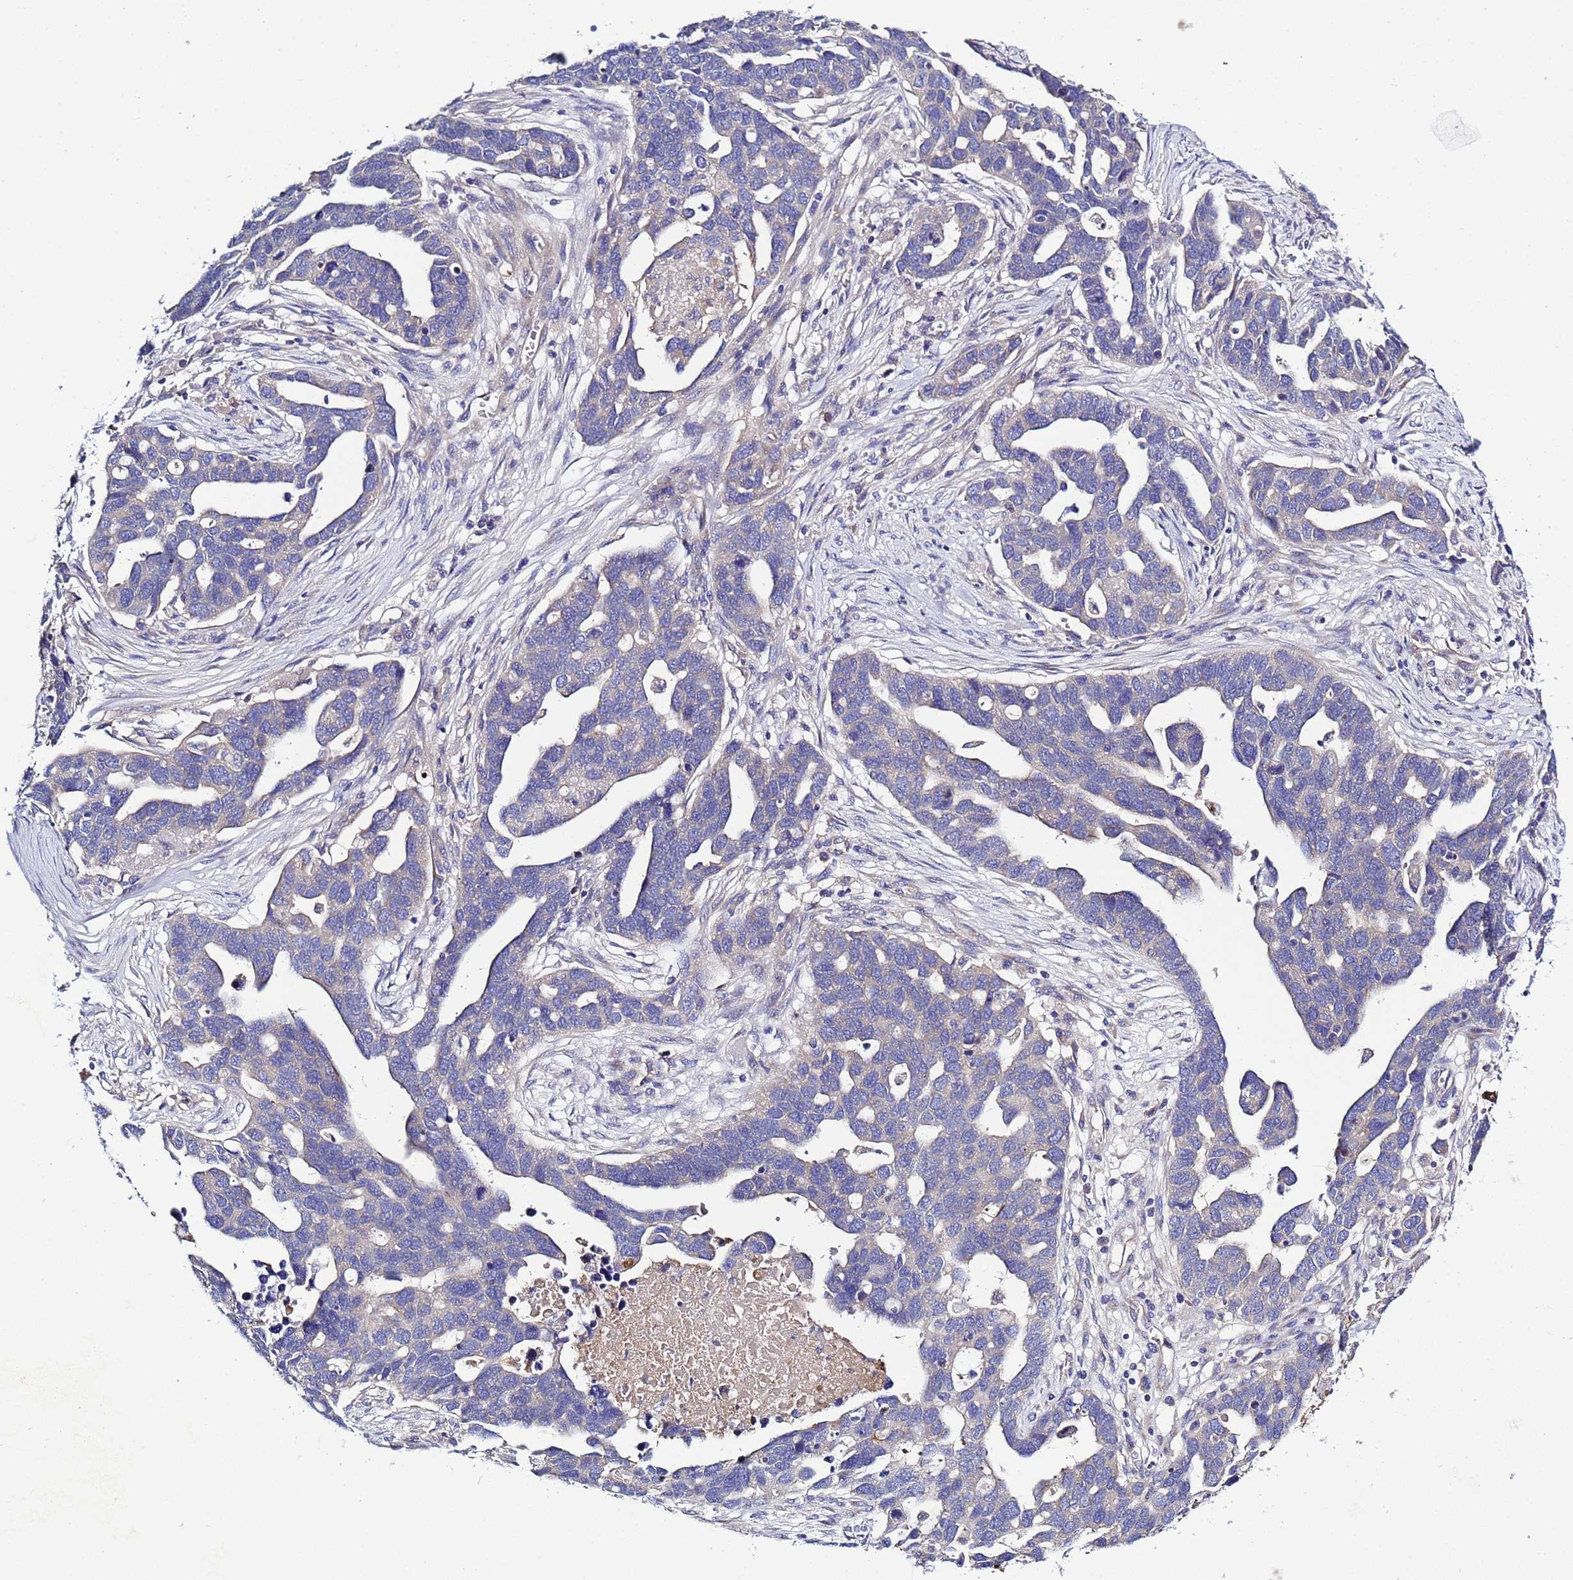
{"staining": {"intensity": "negative", "quantity": "none", "location": "none"}, "tissue": "ovarian cancer", "cell_type": "Tumor cells", "image_type": "cancer", "snomed": [{"axis": "morphology", "description": "Cystadenocarcinoma, serous, NOS"}, {"axis": "topography", "description": "Ovary"}], "caption": "An image of ovarian cancer stained for a protein exhibits no brown staining in tumor cells.", "gene": "RC3H2", "patient": {"sex": "female", "age": 54}}